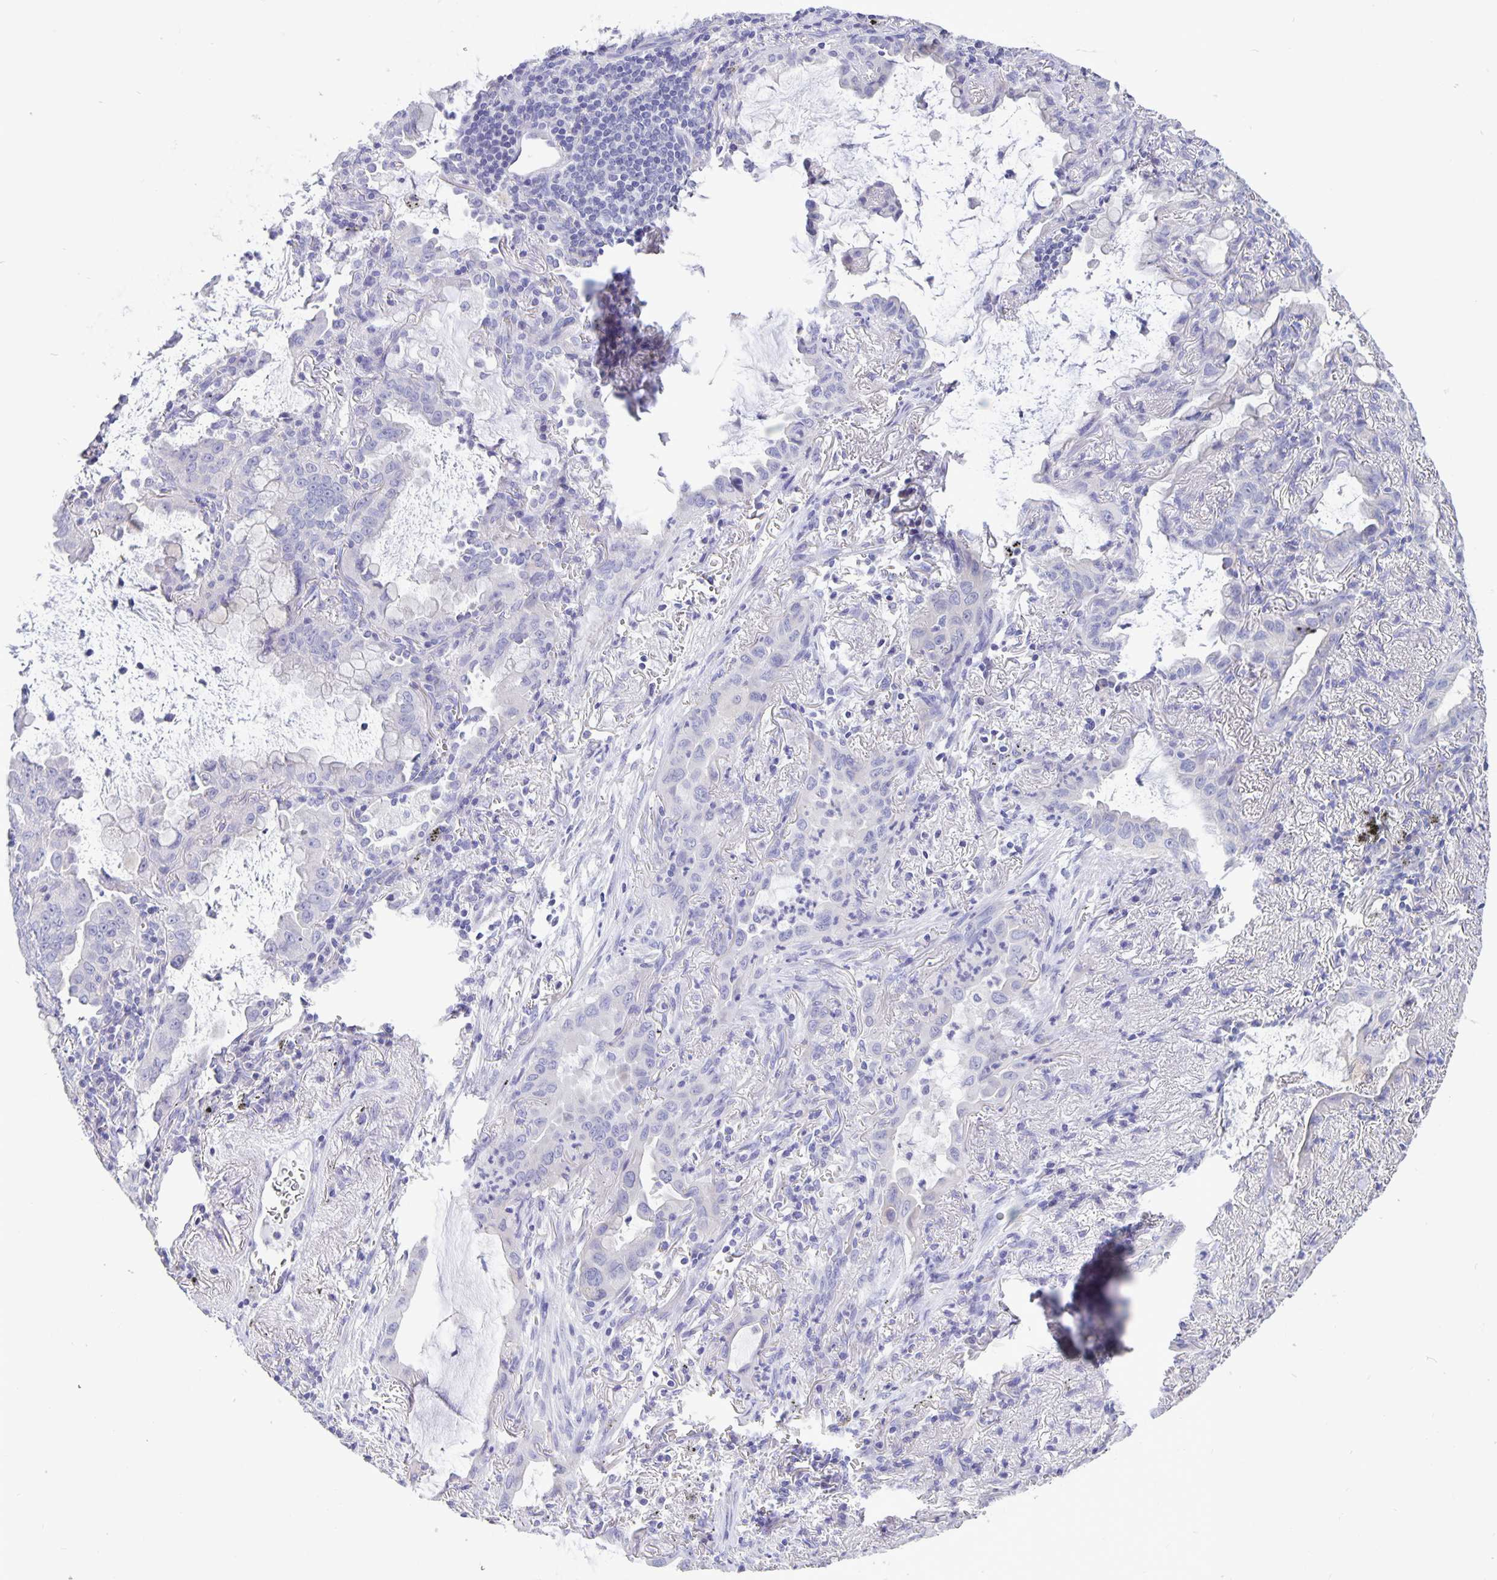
{"staining": {"intensity": "negative", "quantity": "none", "location": "none"}, "tissue": "lung cancer", "cell_type": "Tumor cells", "image_type": "cancer", "snomed": [{"axis": "morphology", "description": "Adenocarcinoma, NOS"}, {"axis": "topography", "description": "Lung"}], "caption": "Tumor cells are negative for brown protein staining in lung cancer (adenocarcinoma).", "gene": "ERMN", "patient": {"sex": "male", "age": 65}}